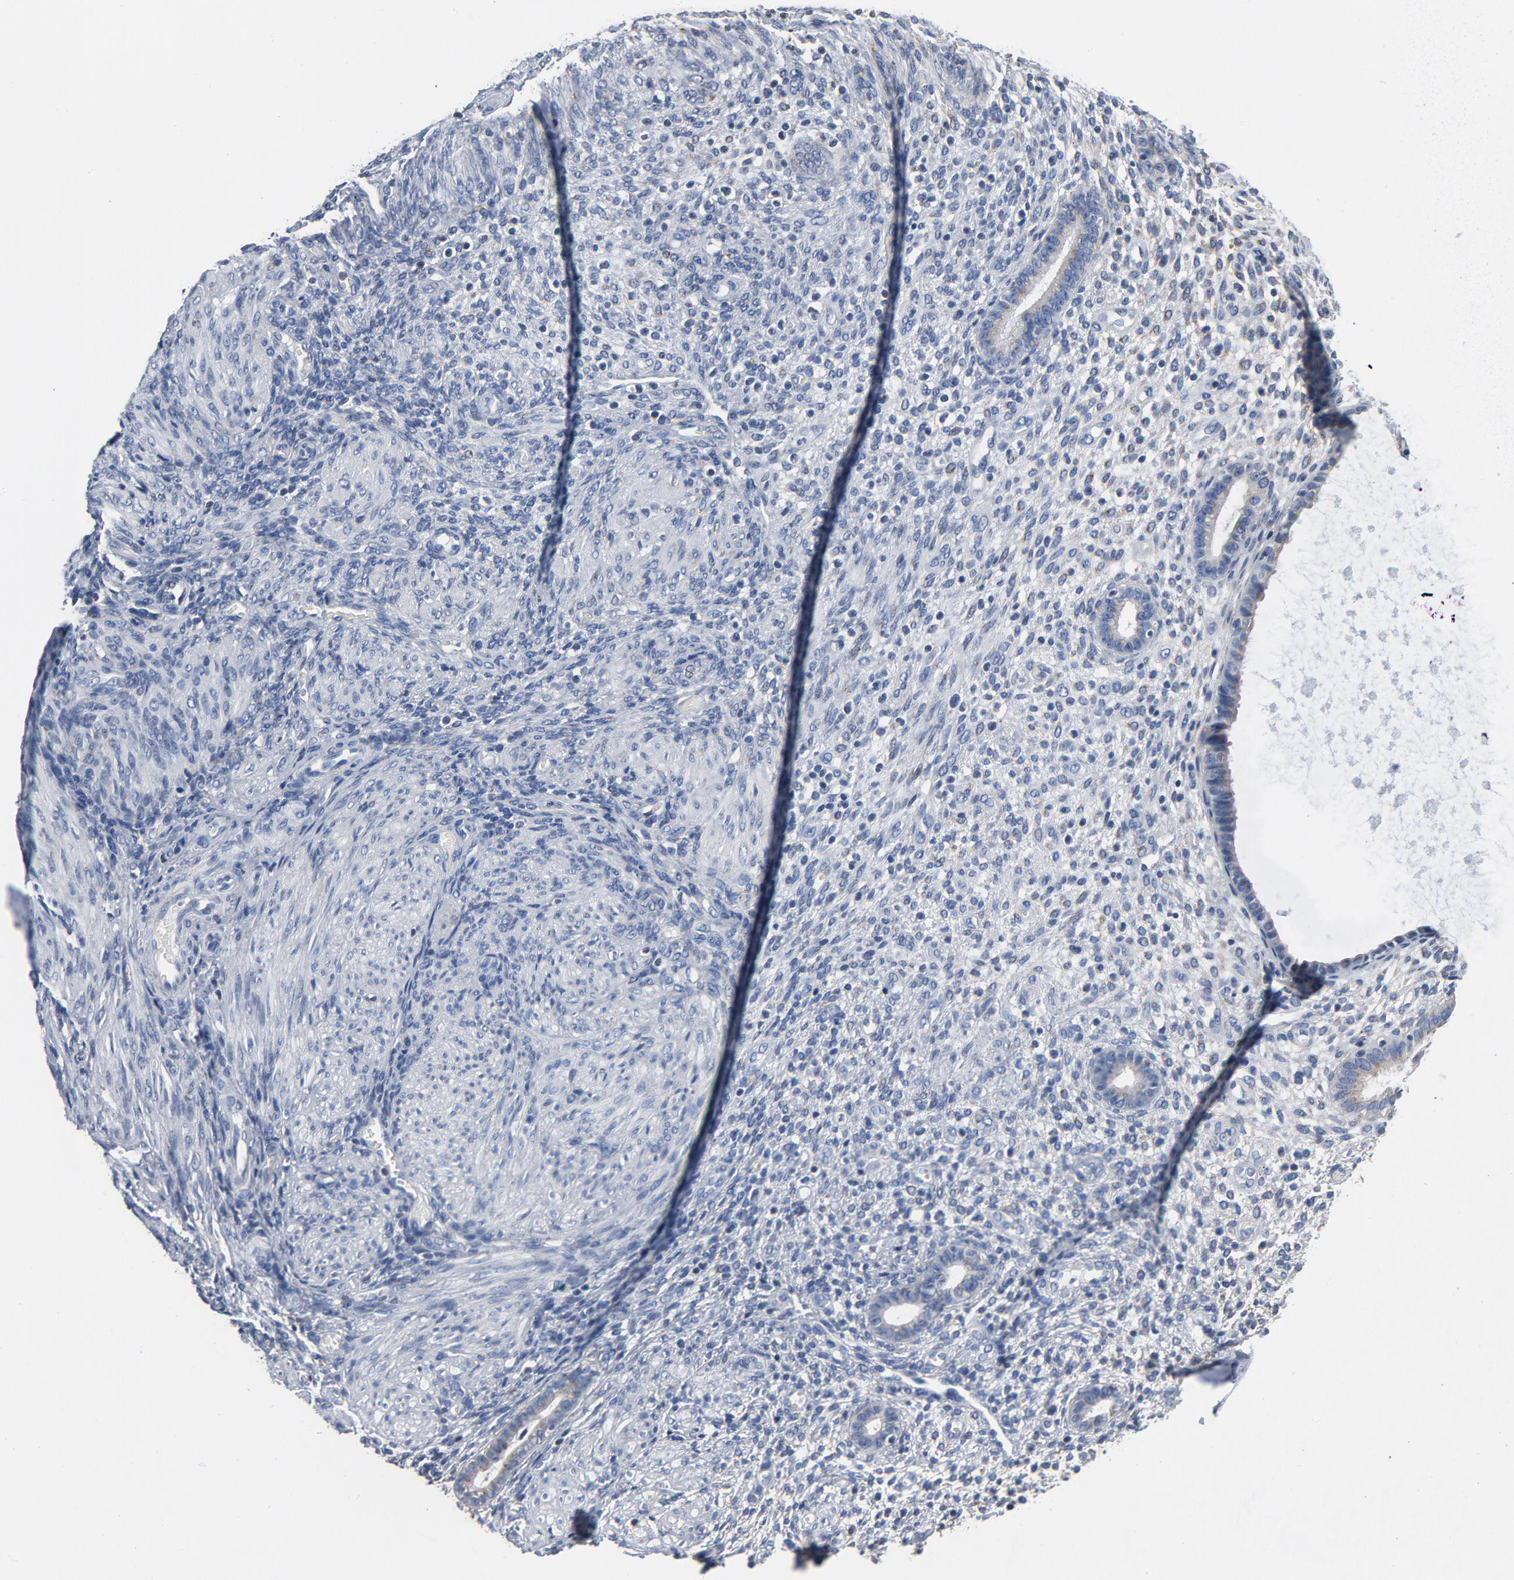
{"staining": {"intensity": "negative", "quantity": "none", "location": "none"}, "tissue": "endometrium", "cell_type": "Cells in endometrial stroma", "image_type": "normal", "snomed": [{"axis": "morphology", "description": "Normal tissue, NOS"}, {"axis": "topography", "description": "Endometrium"}], "caption": "Immunohistochemistry micrograph of benign human endometrium stained for a protein (brown), which displays no staining in cells in endometrial stroma.", "gene": "YIPF6", "patient": {"sex": "female", "age": 72}}